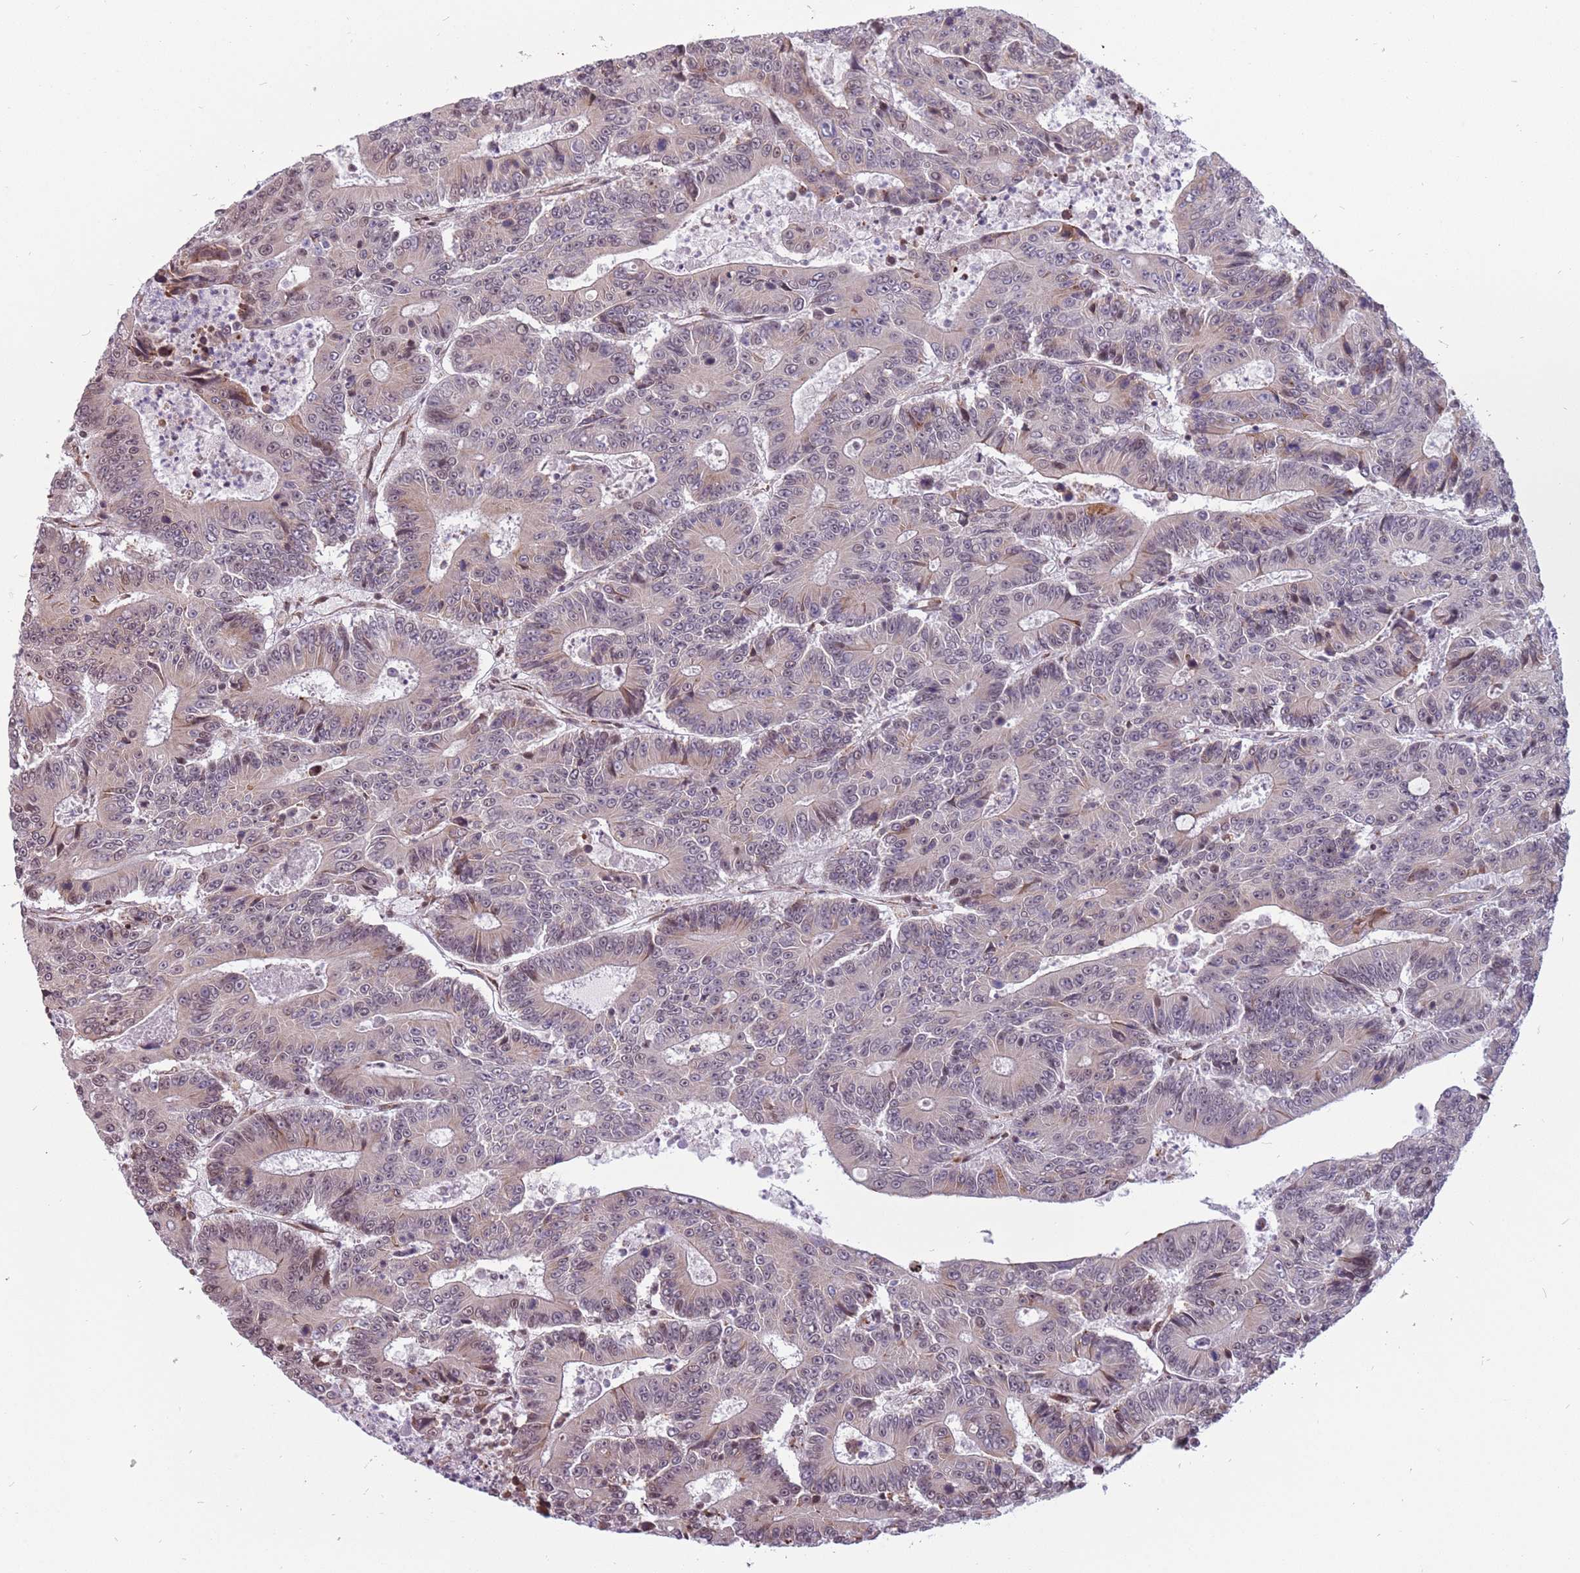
{"staining": {"intensity": "weak", "quantity": "25%-75%", "location": "cytoplasmic/membranous"}, "tissue": "colorectal cancer", "cell_type": "Tumor cells", "image_type": "cancer", "snomed": [{"axis": "morphology", "description": "Adenocarcinoma, NOS"}, {"axis": "topography", "description": "Colon"}], "caption": "The image displays a brown stain indicating the presence of a protein in the cytoplasmic/membranous of tumor cells in adenocarcinoma (colorectal).", "gene": "BARD1", "patient": {"sex": "male", "age": 83}}